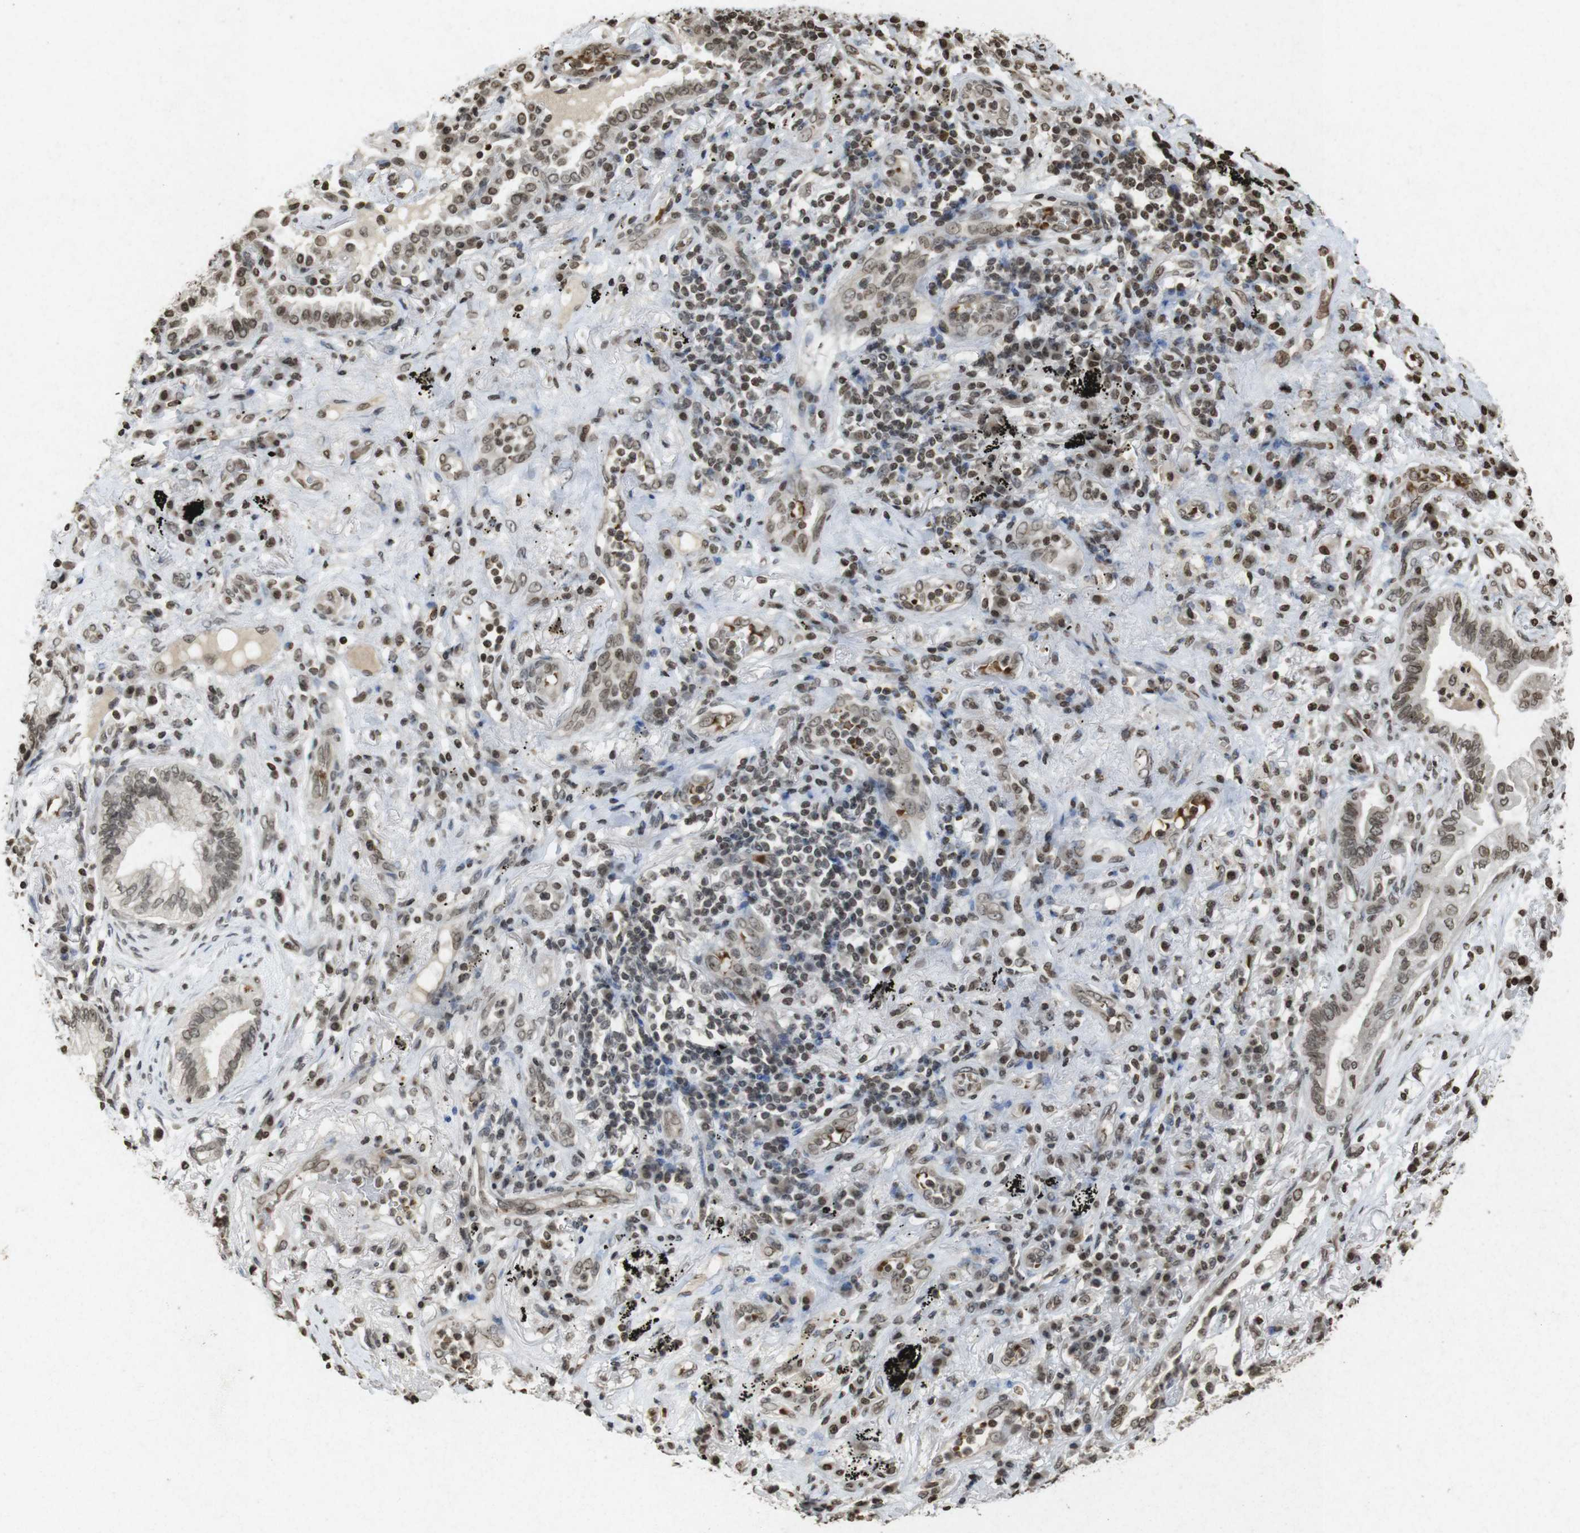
{"staining": {"intensity": "moderate", "quantity": "25%-75%", "location": "nuclear"}, "tissue": "lung cancer", "cell_type": "Tumor cells", "image_type": "cancer", "snomed": [{"axis": "morphology", "description": "Normal tissue, NOS"}, {"axis": "morphology", "description": "Adenocarcinoma, NOS"}, {"axis": "topography", "description": "Bronchus"}, {"axis": "topography", "description": "Lung"}], "caption": "Protein analysis of lung adenocarcinoma tissue exhibits moderate nuclear staining in approximately 25%-75% of tumor cells.", "gene": "FOXA3", "patient": {"sex": "female", "age": 70}}